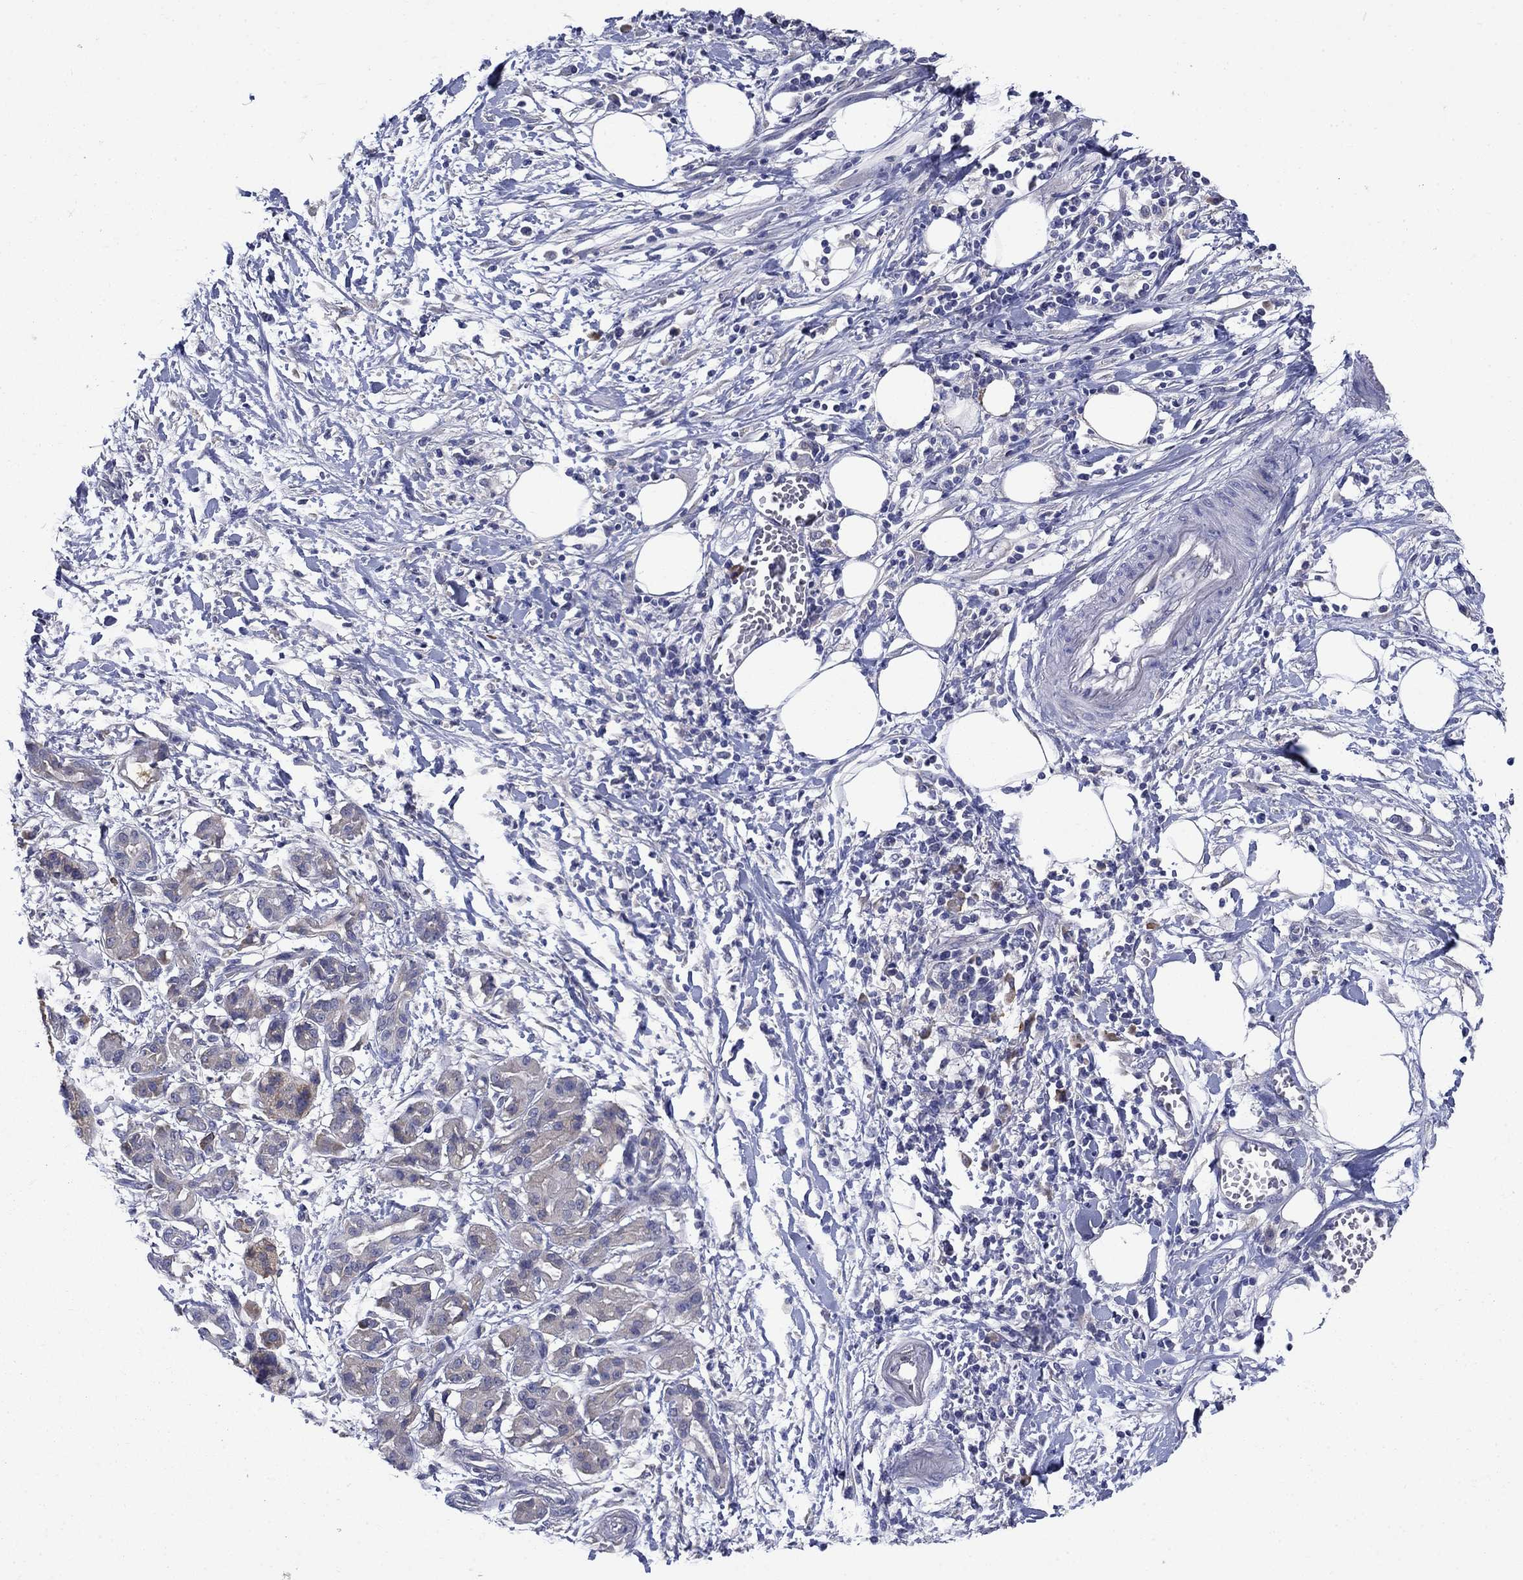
{"staining": {"intensity": "negative", "quantity": "none", "location": "none"}, "tissue": "pancreatic cancer", "cell_type": "Tumor cells", "image_type": "cancer", "snomed": [{"axis": "morphology", "description": "Adenocarcinoma, NOS"}, {"axis": "topography", "description": "Pancreas"}], "caption": "Immunohistochemistry (IHC) of pancreatic cancer demonstrates no positivity in tumor cells.", "gene": "SULT2B1", "patient": {"sex": "male", "age": 72}}